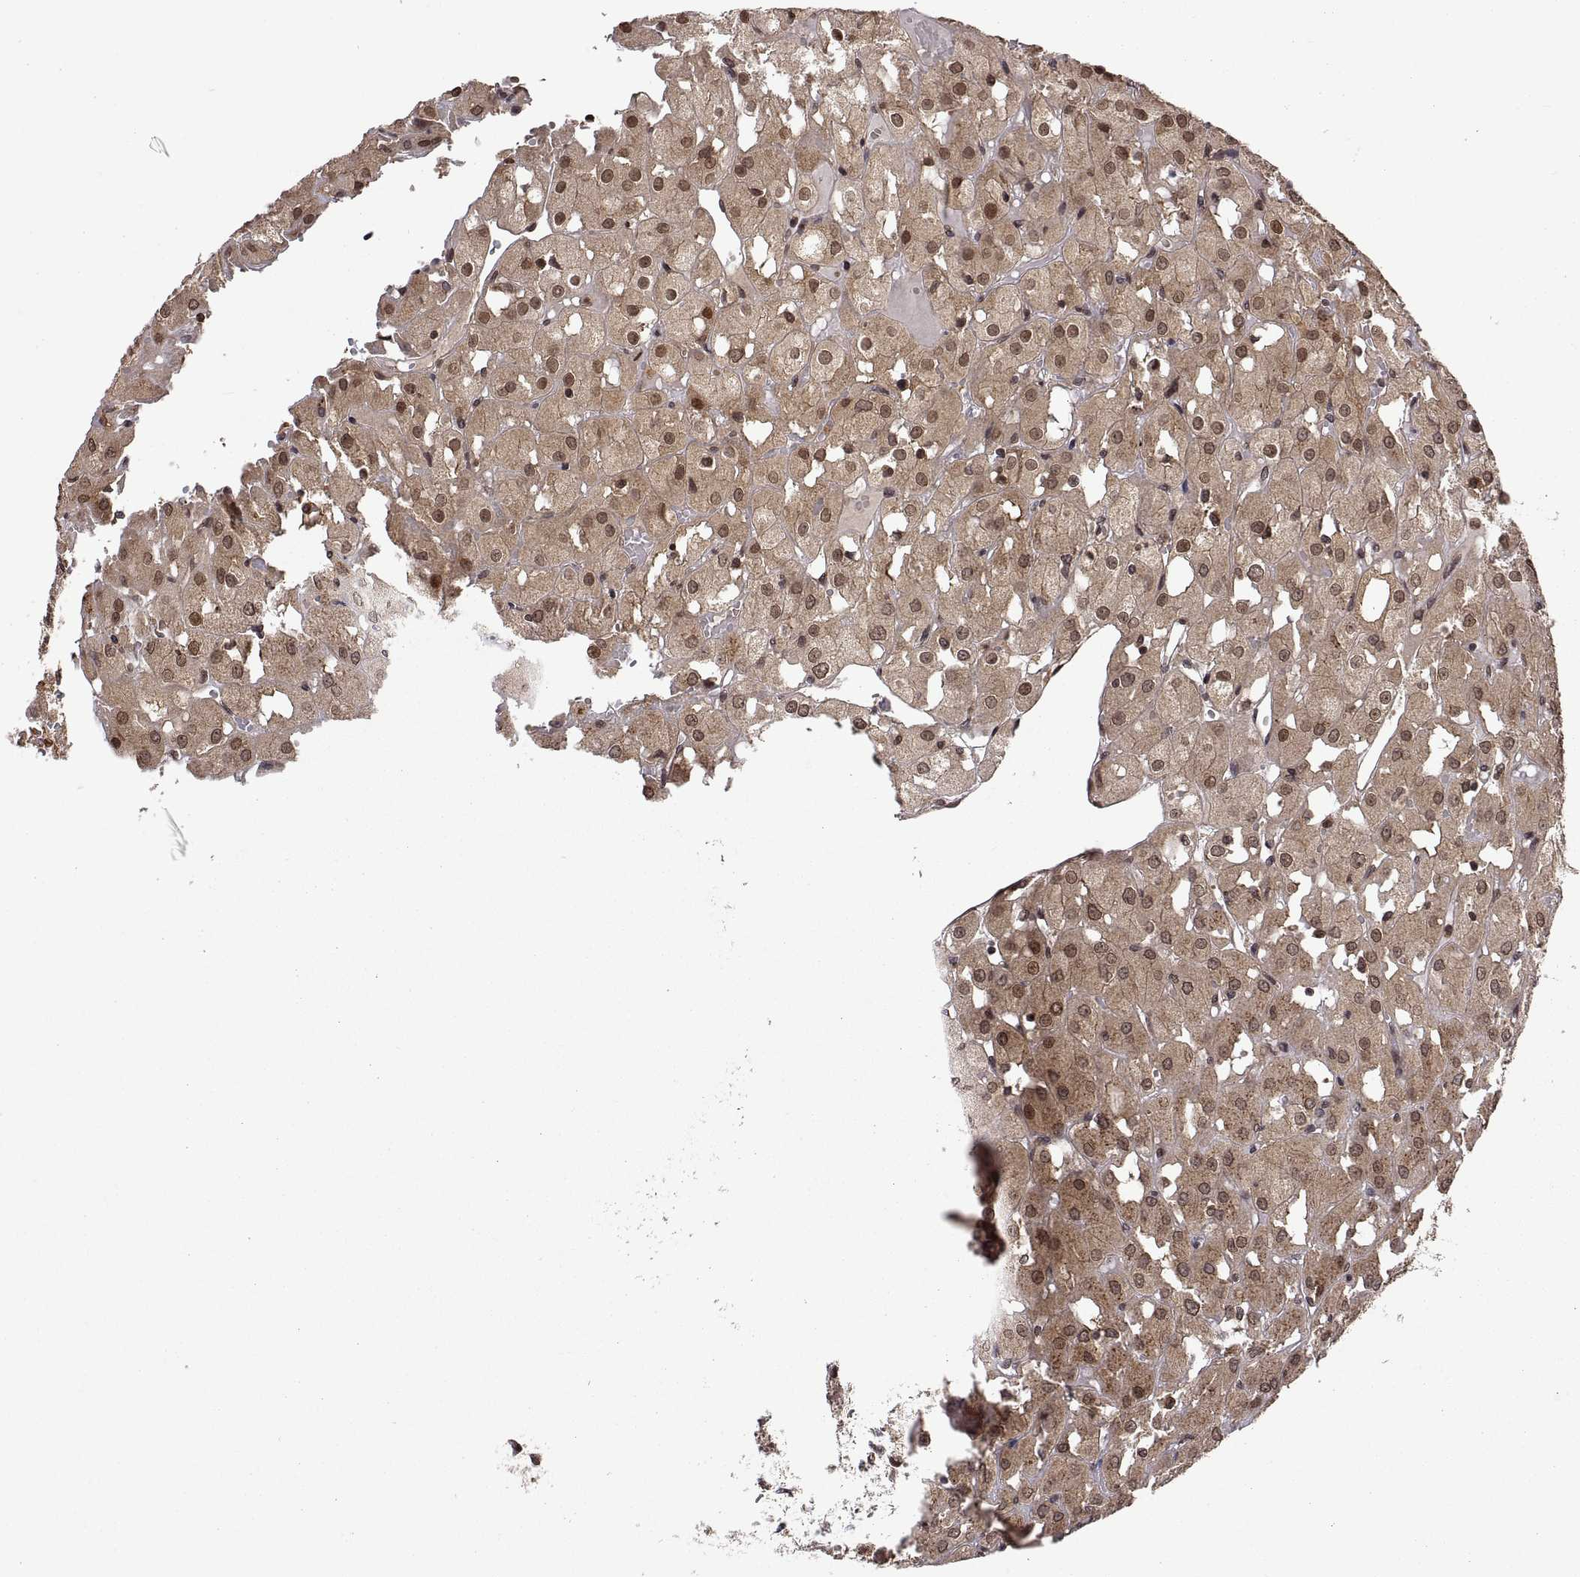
{"staining": {"intensity": "moderate", "quantity": "25%-75%", "location": "cytoplasmic/membranous,nuclear"}, "tissue": "renal cancer", "cell_type": "Tumor cells", "image_type": "cancer", "snomed": [{"axis": "morphology", "description": "Adenocarcinoma, NOS"}, {"axis": "topography", "description": "Kidney"}], "caption": "A micrograph showing moderate cytoplasmic/membranous and nuclear expression in about 25%-75% of tumor cells in renal cancer, as visualized by brown immunohistochemical staining.", "gene": "ZNRF2", "patient": {"sex": "male", "age": 72}}